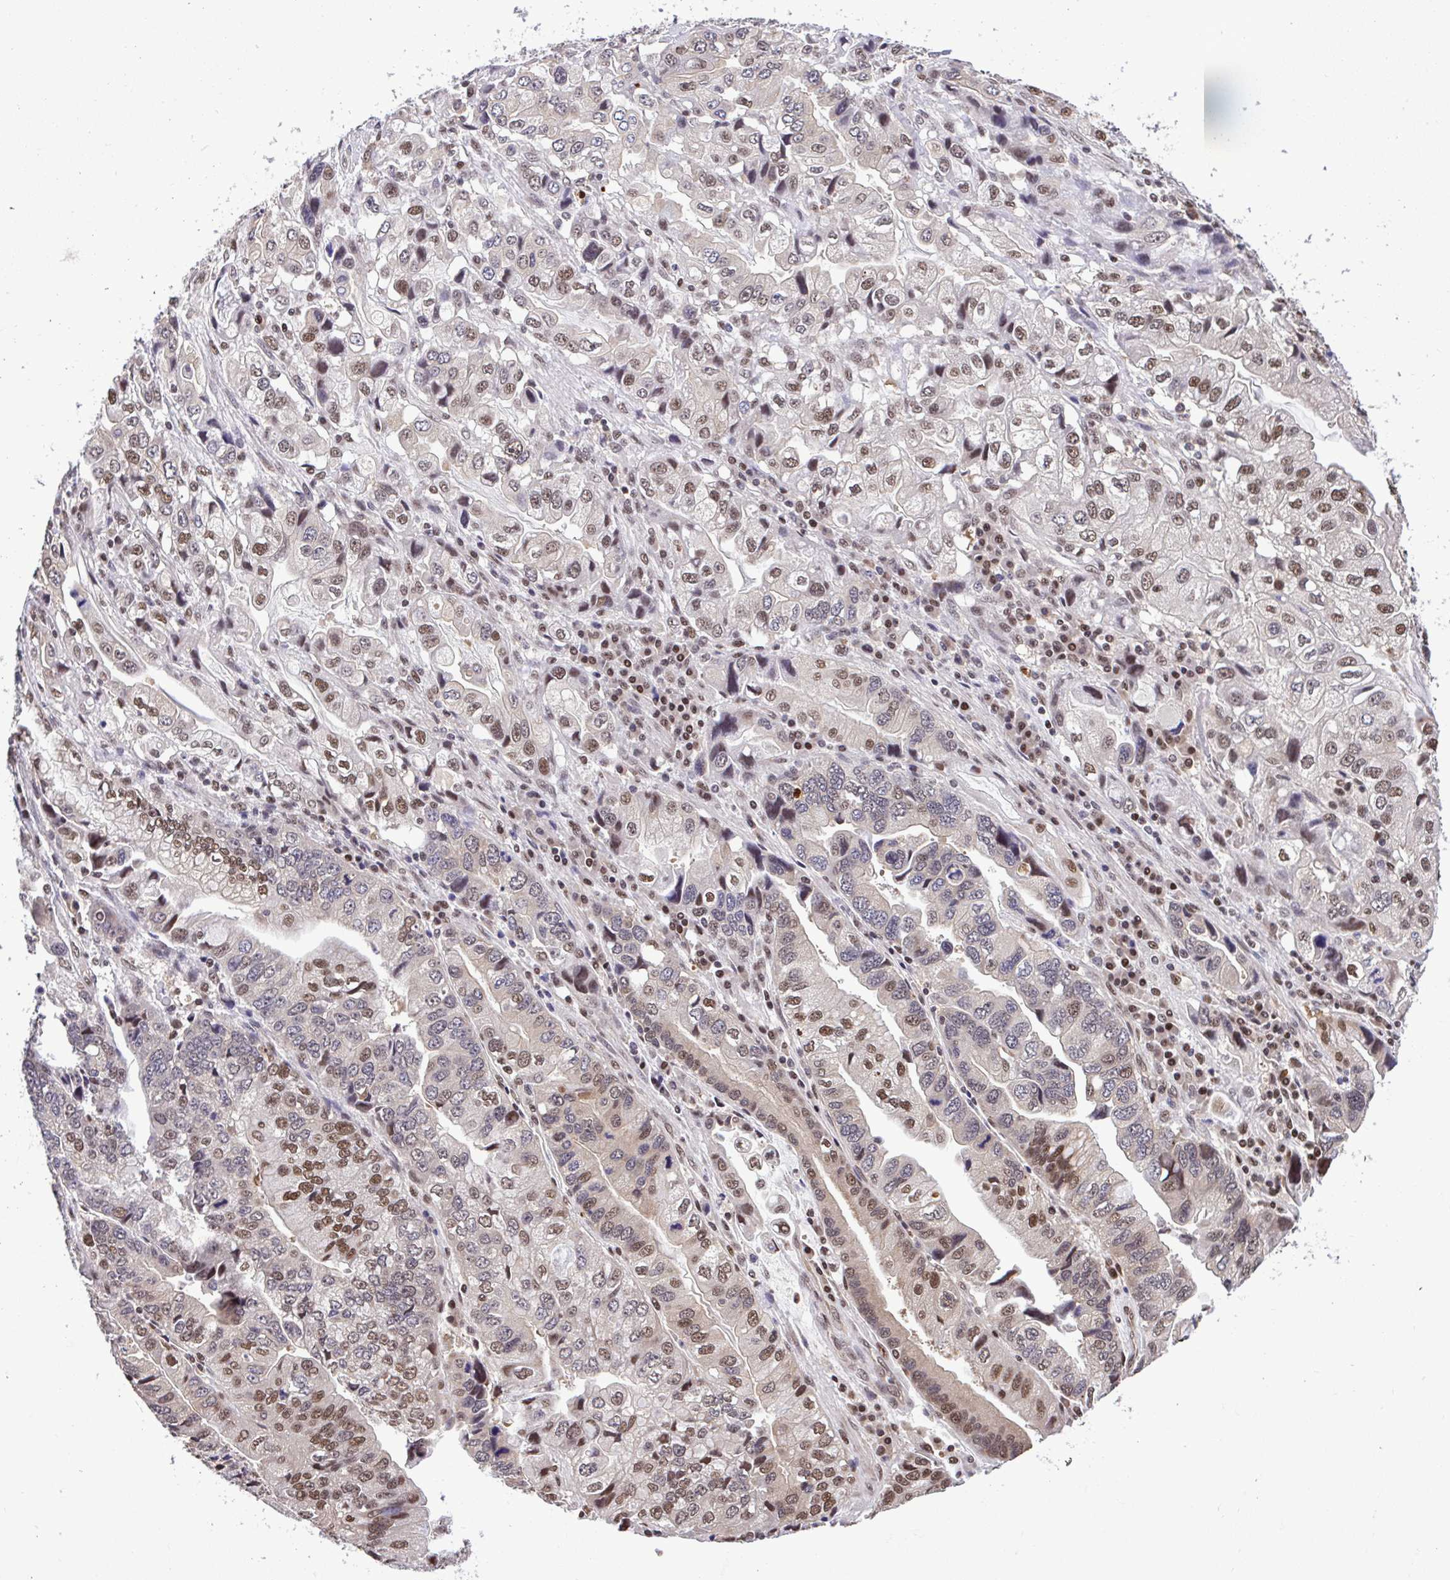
{"staining": {"intensity": "moderate", "quantity": "25%-75%", "location": "nuclear"}, "tissue": "stomach cancer", "cell_type": "Tumor cells", "image_type": "cancer", "snomed": [{"axis": "morphology", "description": "Adenocarcinoma, NOS"}, {"axis": "topography", "description": "Stomach, lower"}], "caption": "Immunohistochemical staining of human stomach cancer (adenocarcinoma) reveals medium levels of moderate nuclear expression in approximately 25%-75% of tumor cells.", "gene": "GLIS3", "patient": {"sex": "female", "age": 93}}